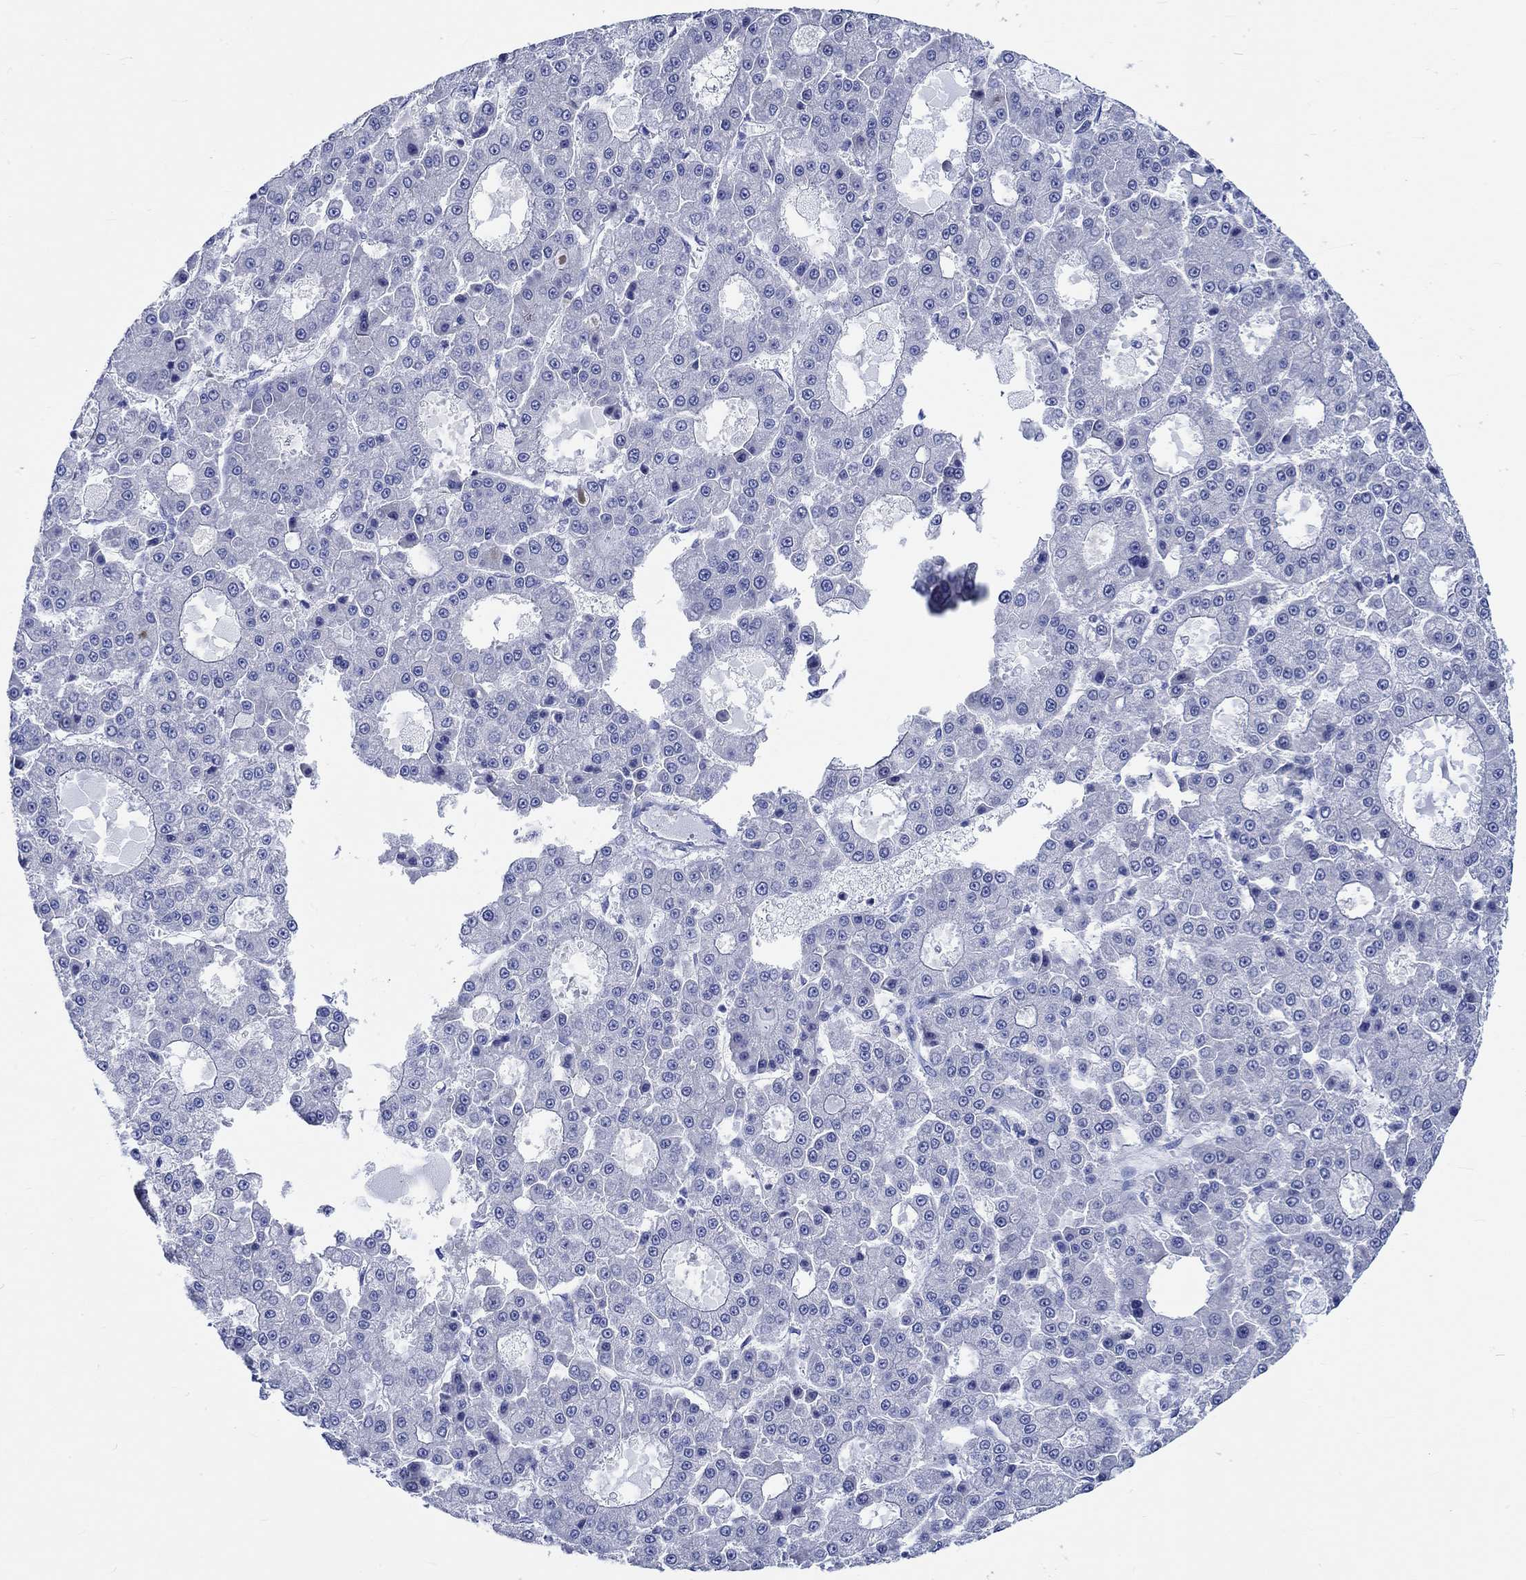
{"staining": {"intensity": "negative", "quantity": "none", "location": "none"}, "tissue": "liver cancer", "cell_type": "Tumor cells", "image_type": "cancer", "snomed": [{"axis": "morphology", "description": "Carcinoma, Hepatocellular, NOS"}, {"axis": "topography", "description": "Liver"}], "caption": "This is an IHC photomicrograph of liver cancer. There is no staining in tumor cells.", "gene": "PTPRN2", "patient": {"sex": "male", "age": 70}}